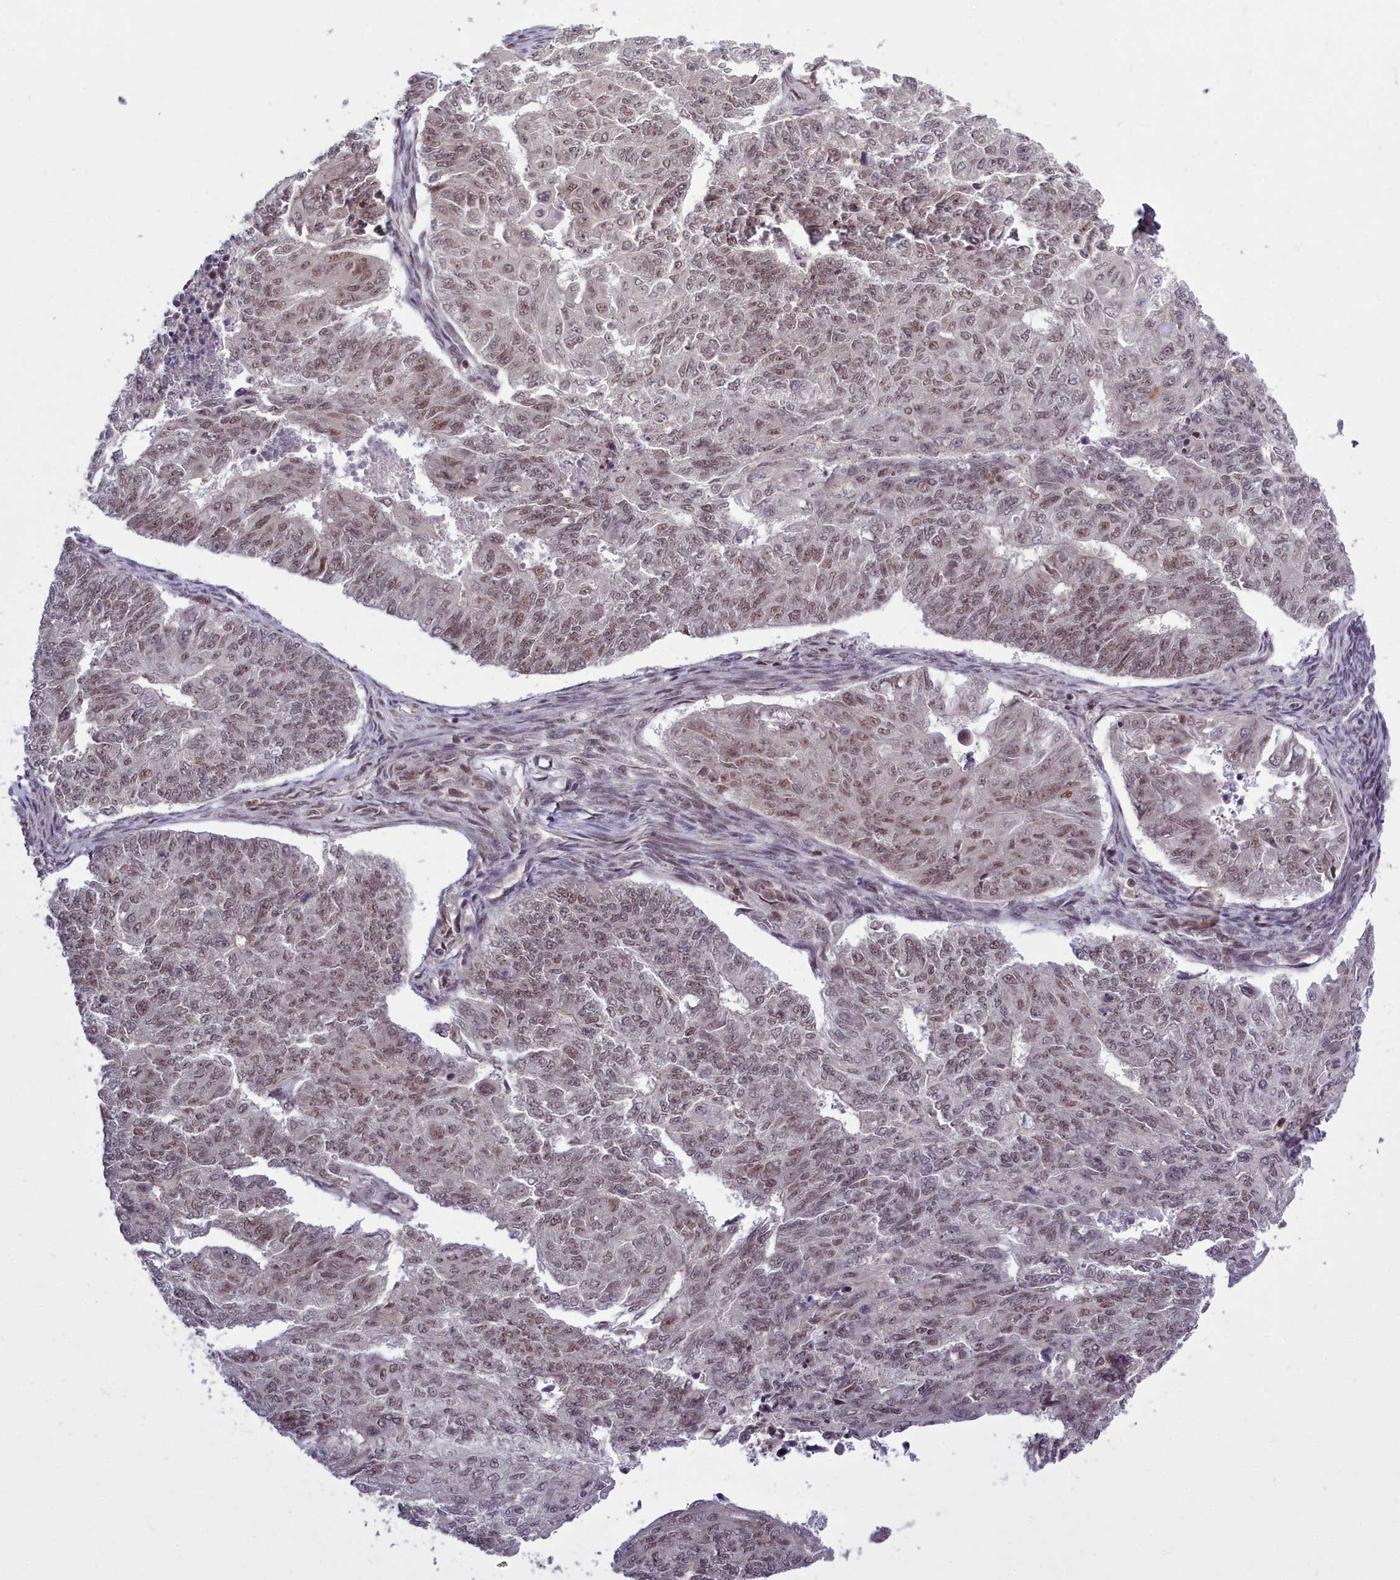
{"staining": {"intensity": "weak", "quantity": "25%-75%", "location": "nuclear"}, "tissue": "endometrial cancer", "cell_type": "Tumor cells", "image_type": "cancer", "snomed": [{"axis": "morphology", "description": "Adenocarcinoma, NOS"}, {"axis": "topography", "description": "Endometrium"}], "caption": "Human adenocarcinoma (endometrial) stained with a brown dye shows weak nuclear positive staining in approximately 25%-75% of tumor cells.", "gene": "GMEB1", "patient": {"sex": "female", "age": 32}}